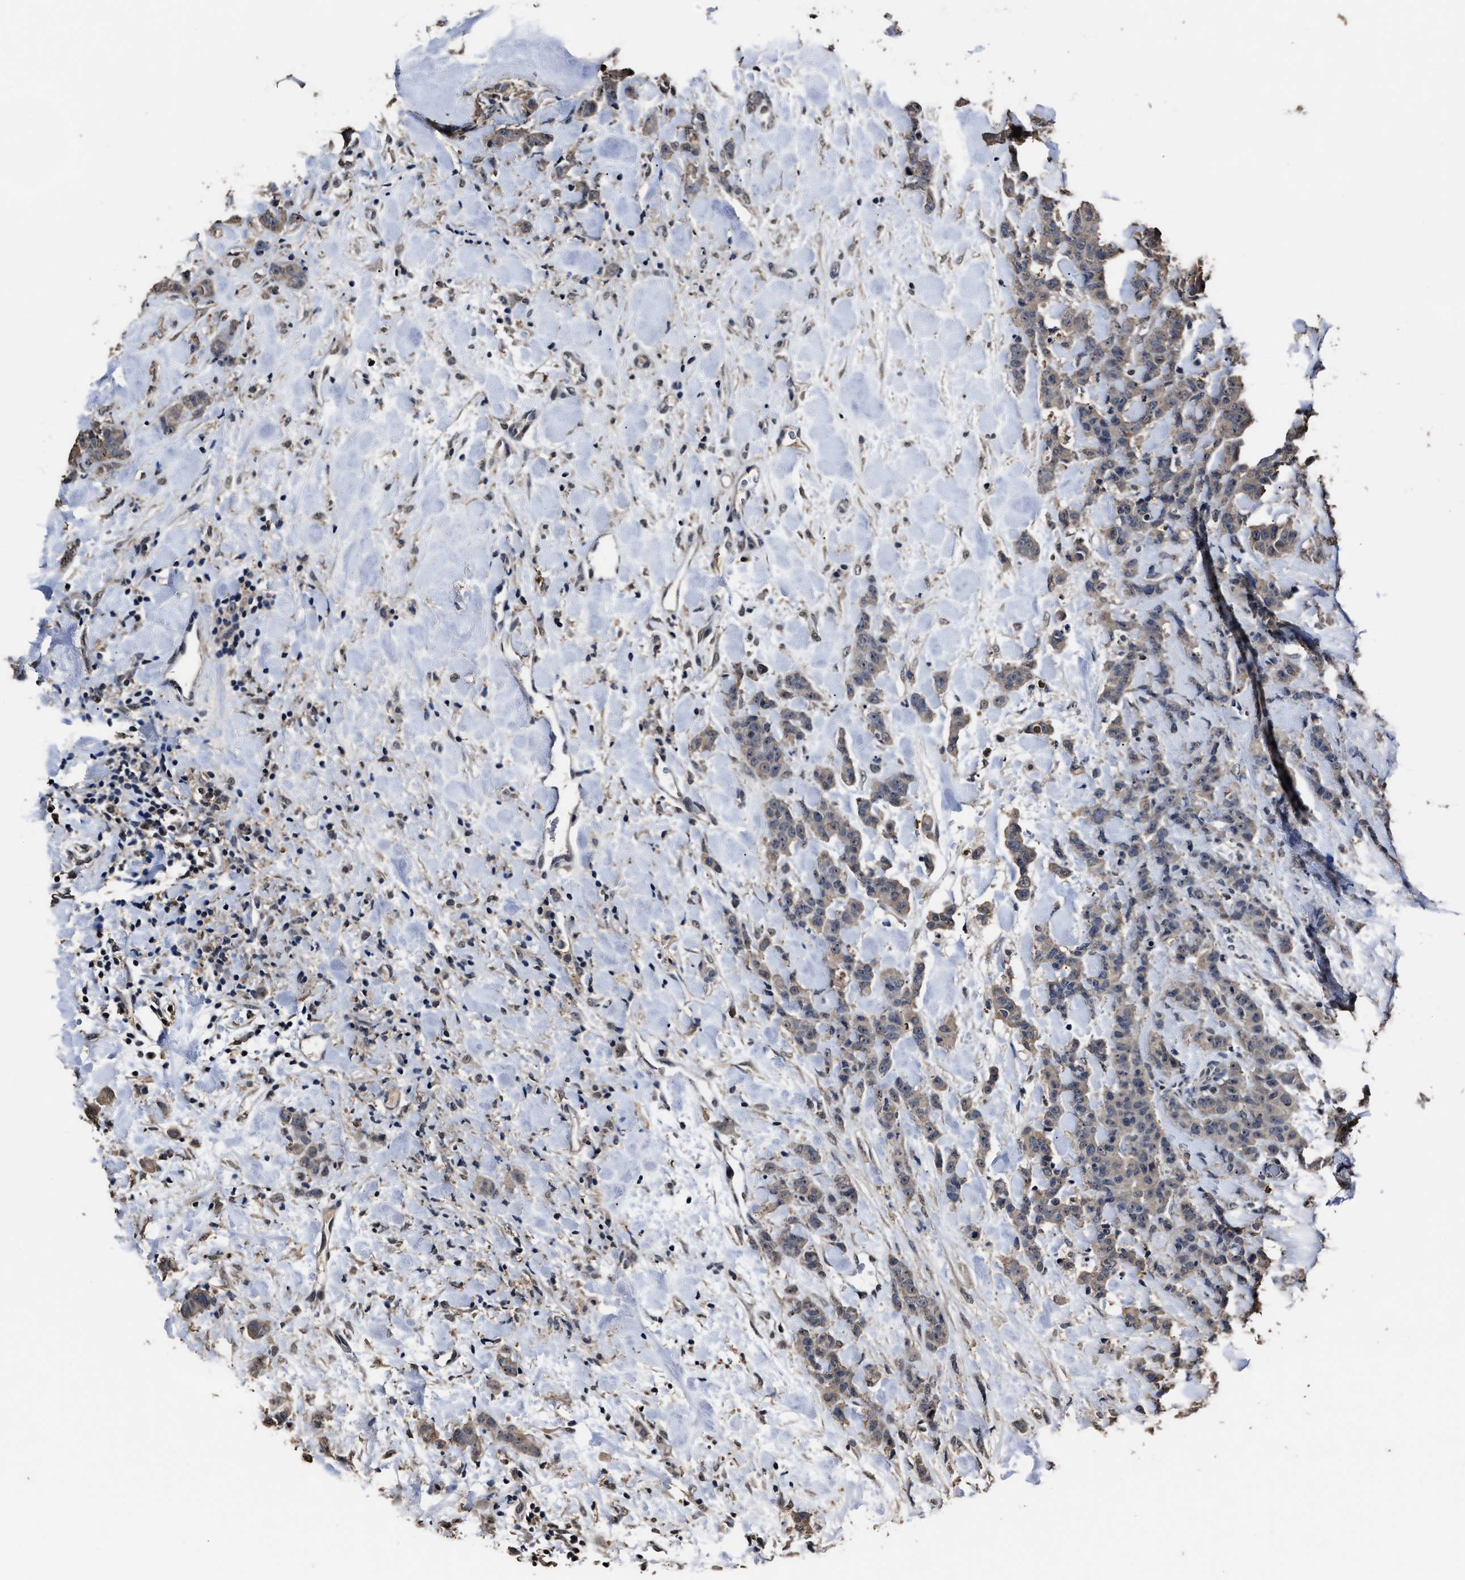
{"staining": {"intensity": "weak", "quantity": ">75%", "location": "cytoplasmic/membranous"}, "tissue": "breast cancer", "cell_type": "Tumor cells", "image_type": "cancer", "snomed": [{"axis": "morphology", "description": "Normal tissue, NOS"}, {"axis": "morphology", "description": "Duct carcinoma"}, {"axis": "topography", "description": "Breast"}], "caption": "This is a micrograph of IHC staining of breast infiltrating ductal carcinoma, which shows weak expression in the cytoplasmic/membranous of tumor cells.", "gene": "RSBN1L", "patient": {"sex": "female", "age": 40}}